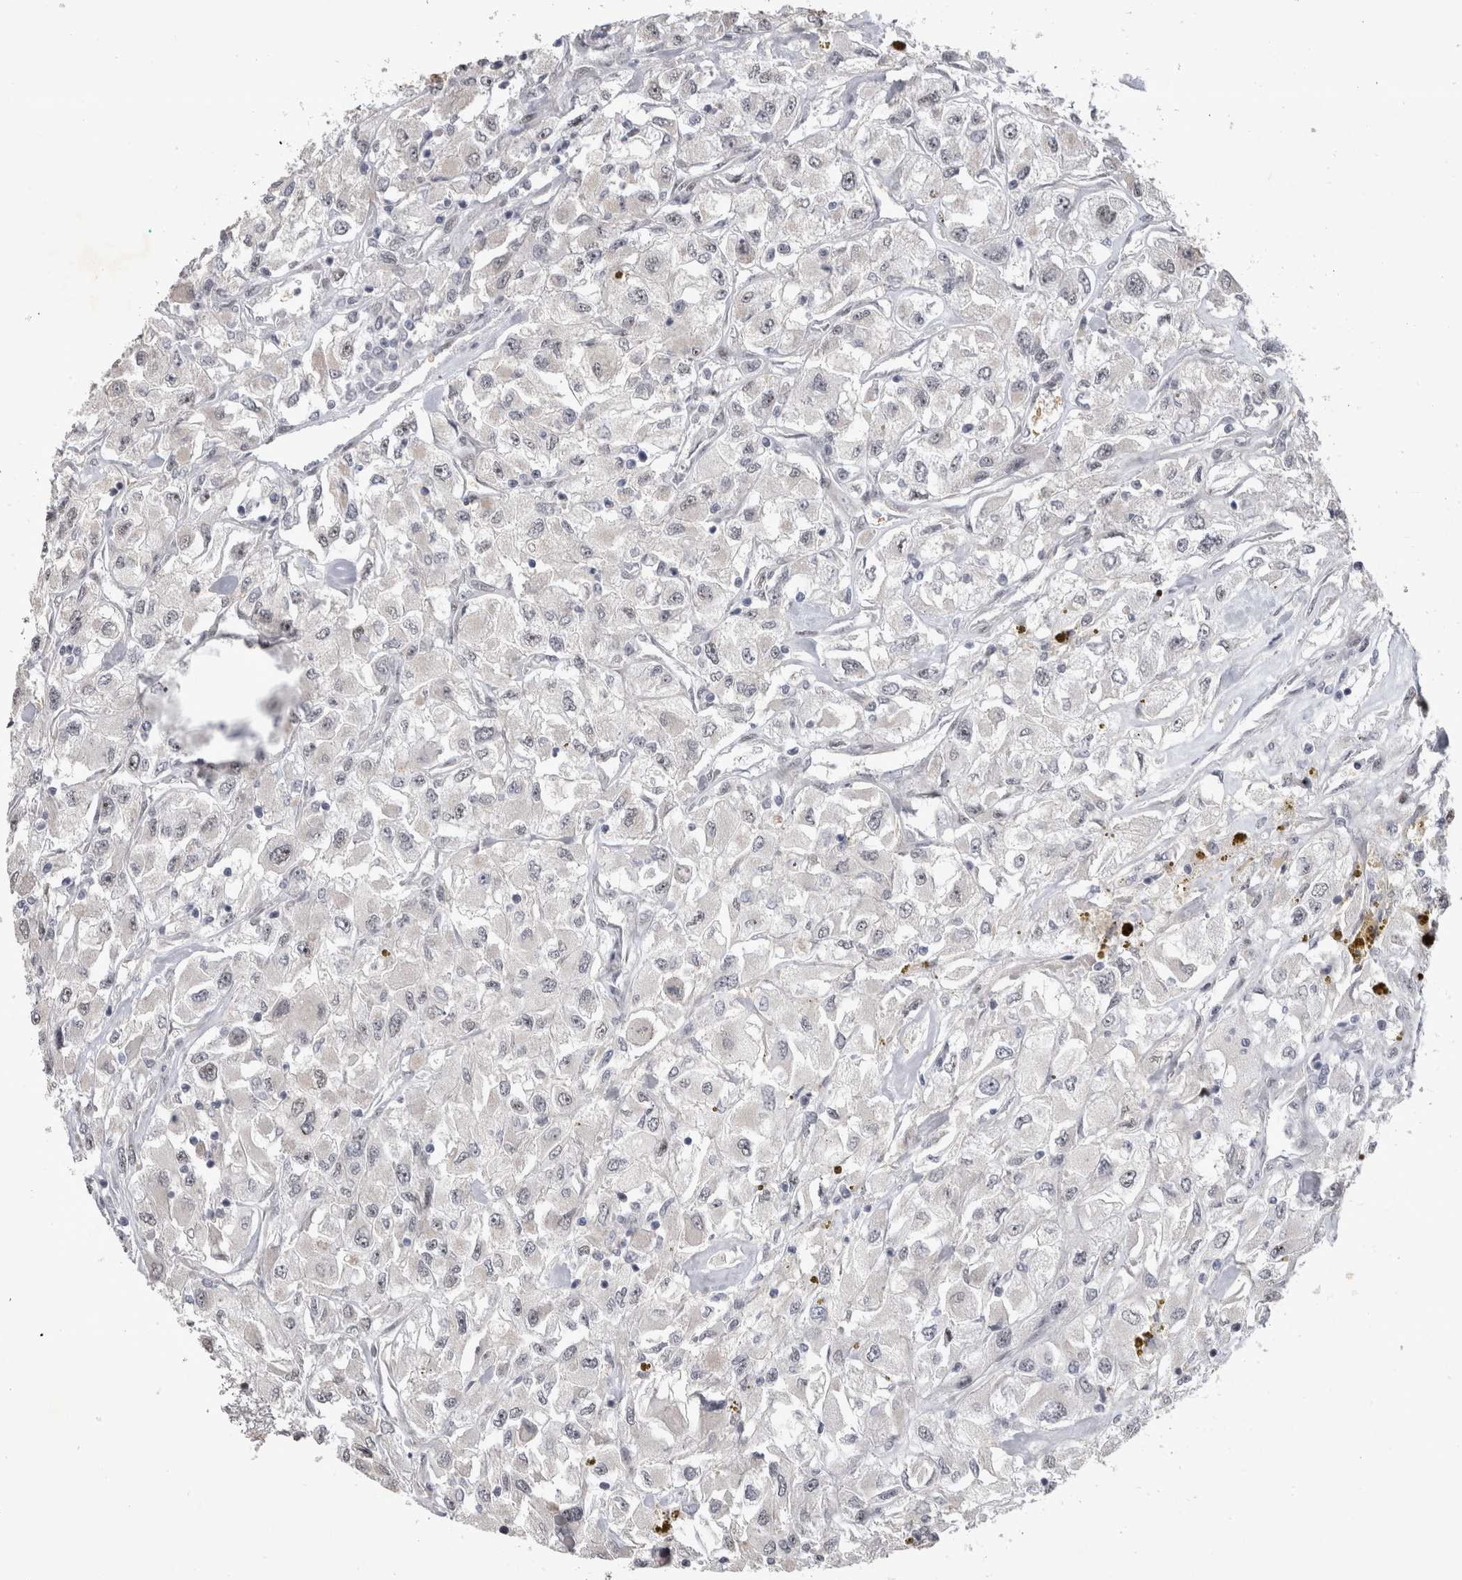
{"staining": {"intensity": "negative", "quantity": "none", "location": "none"}, "tissue": "renal cancer", "cell_type": "Tumor cells", "image_type": "cancer", "snomed": [{"axis": "morphology", "description": "Adenocarcinoma, NOS"}, {"axis": "topography", "description": "Kidney"}], "caption": "This photomicrograph is of adenocarcinoma (renal) stained with IHC to label a protein in brown with the nuclei are counter-stained blue. There is no positivity in tumor cells. (Stains: DAB immunohistochemistry (IHC) with hematoxylin counter stain, Microscopy: brightfield microscopy at high magnification).", "gene": "IFI44", "patient": {"sex": "female", "age": 52}}